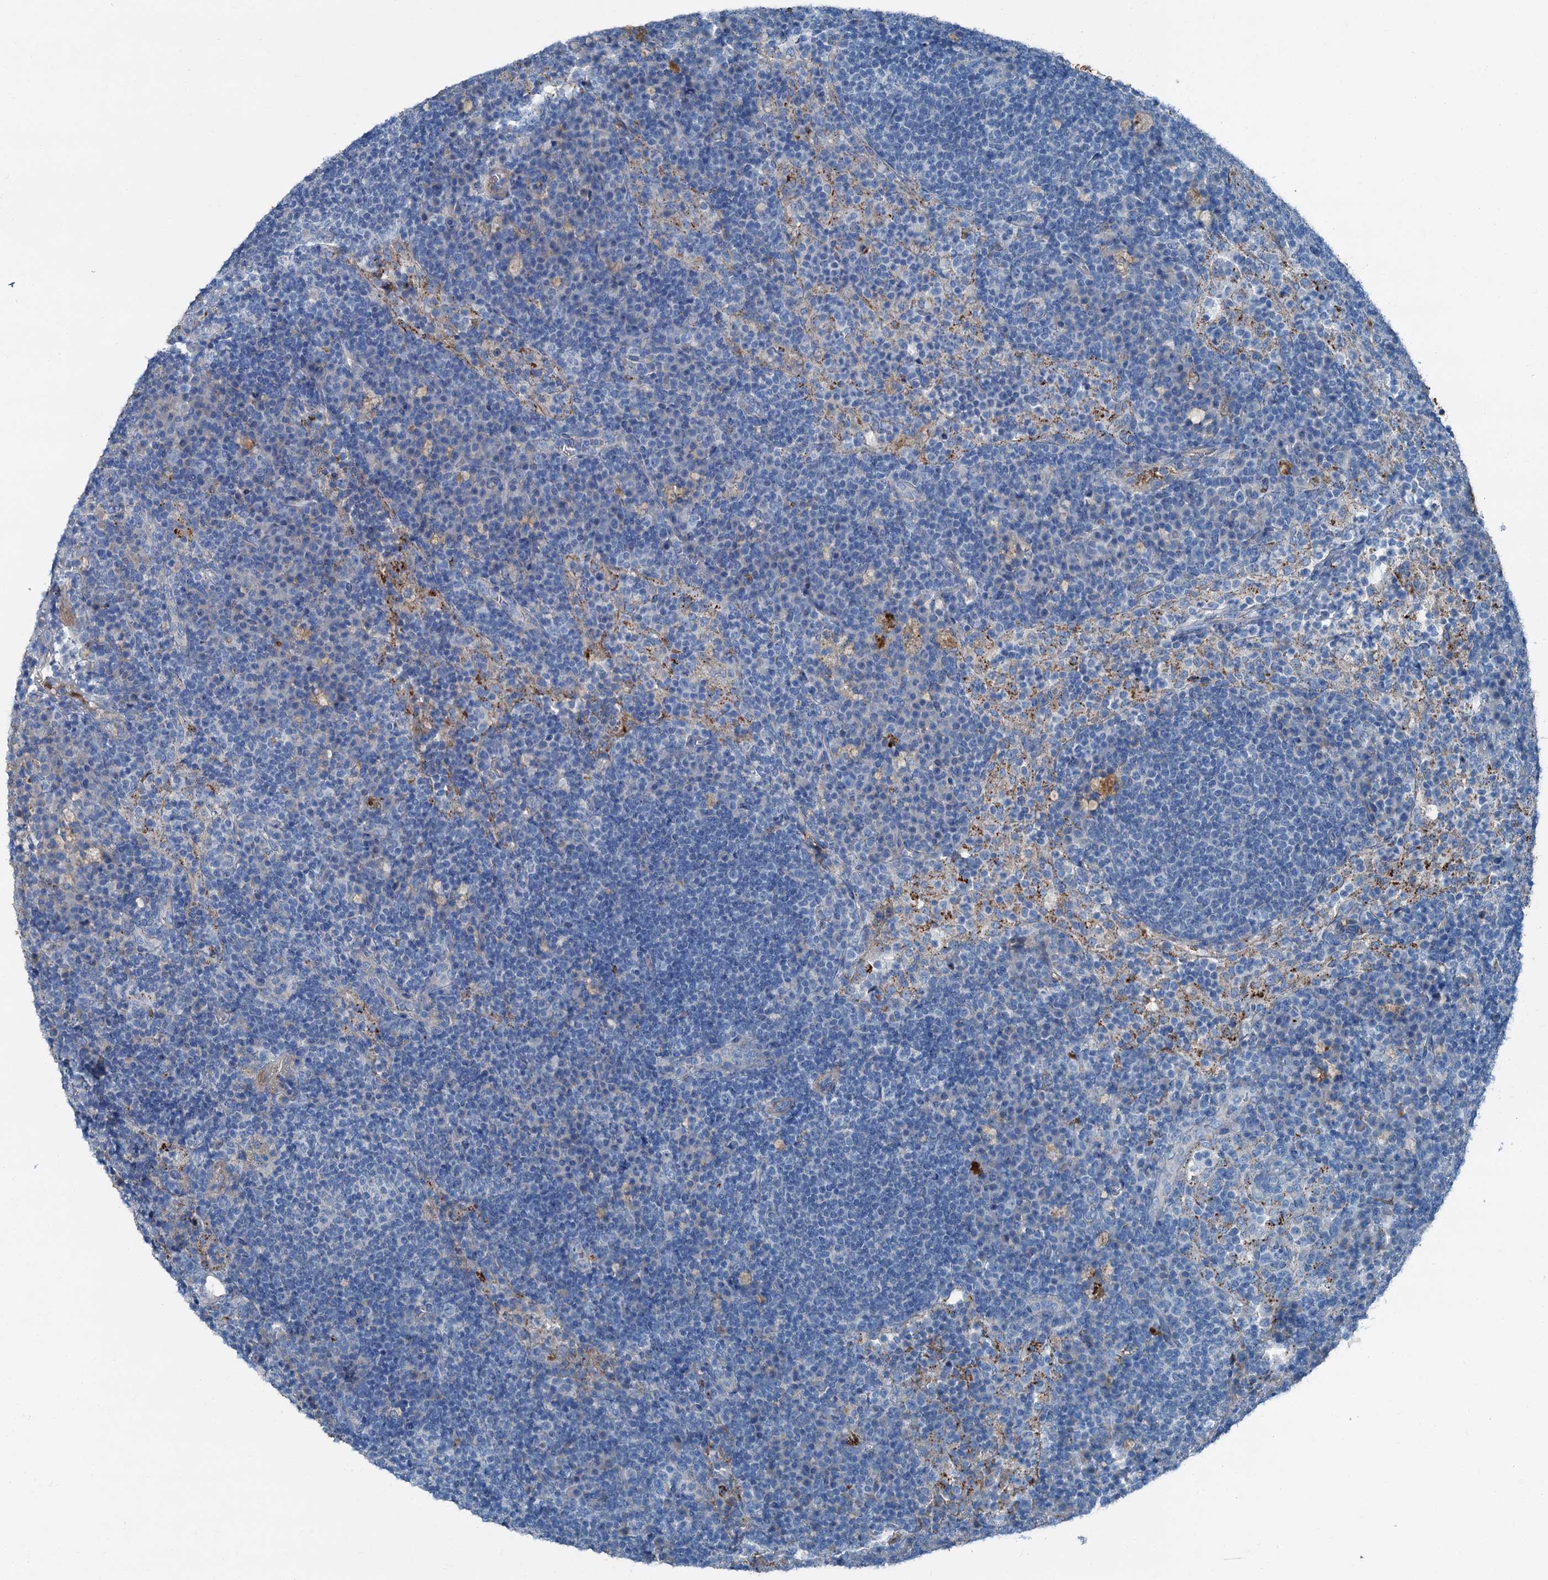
{"staining": {"intensity": "negative", "quantity": "none", "location": "none"}, "tissue": "lymph node", "cell_type": "Germinal center cells", "image_type": "normal", "snomed": [{"axis": "morphology", "description": "Normal tissue, NOS"}, {"axis": "topography", "description": "Lymph node"}], "caption": "This image is of benign lymph node stained with immunohistochemistry (IHC) to label a protein in brown with the nuclei are counter-stained blue. There is no expression in germinal center cells.", "gene": "AXL", "patient": {"sex": "female", "age": 70}}